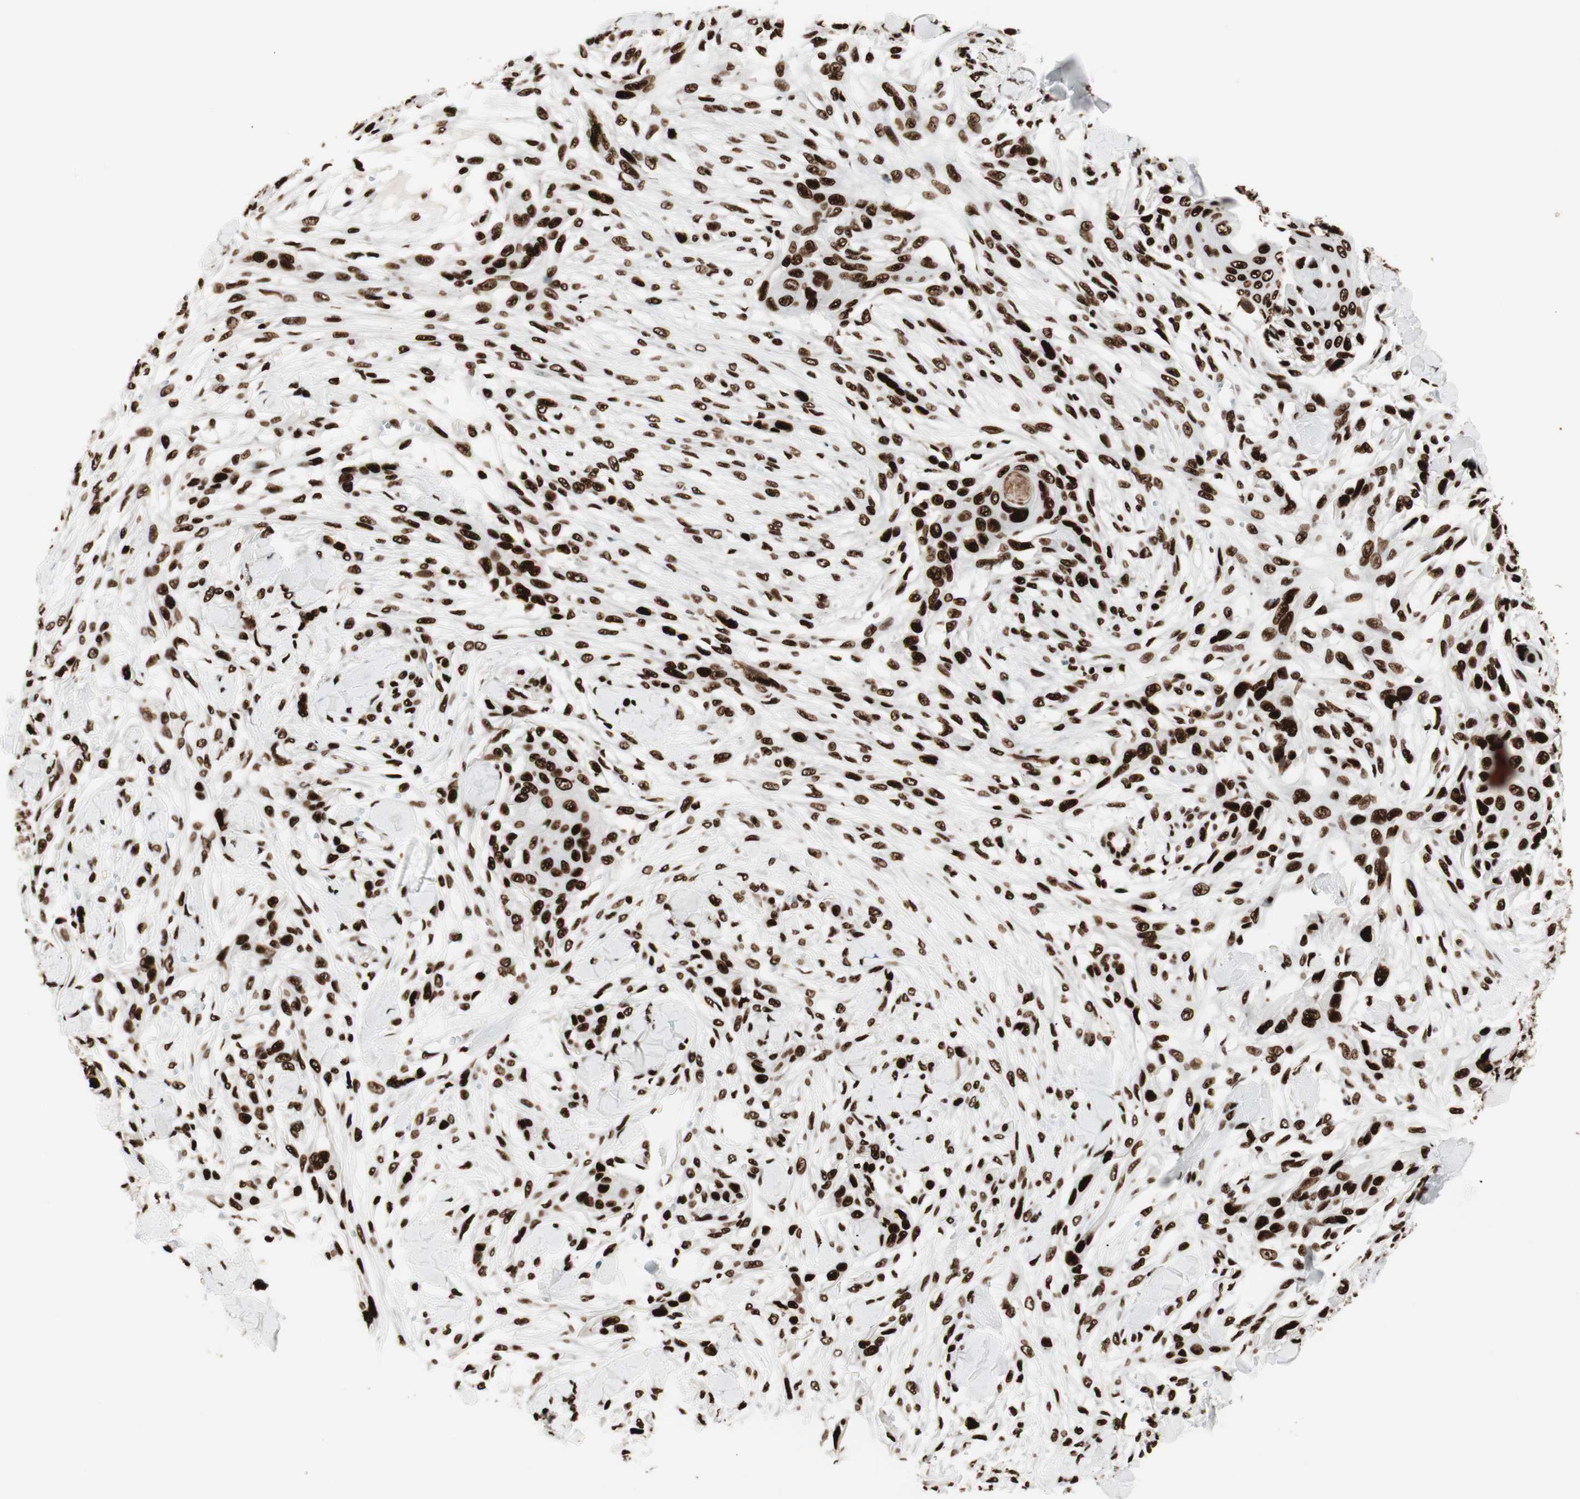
{"staining": {"intensity": "strong", "quantity": ">75%", "location": "nuclear"}, "tissue": "skin cancer", "cell_type": "Tumor cells", "image_type": "cancer", "snomed": [{"axis": "morphology", "description": "Squamous cell carcinoma, NOS"}, {"axis": "topography", "description": "Skin"}], "caption": "A high amount of strong nuclear positivity is identified in approximately >75% of tumor cells in squamous cell carcinoma (skin) tissue.", "gene": "PSME3", "patient": {"sex": "female", "age": 59}}